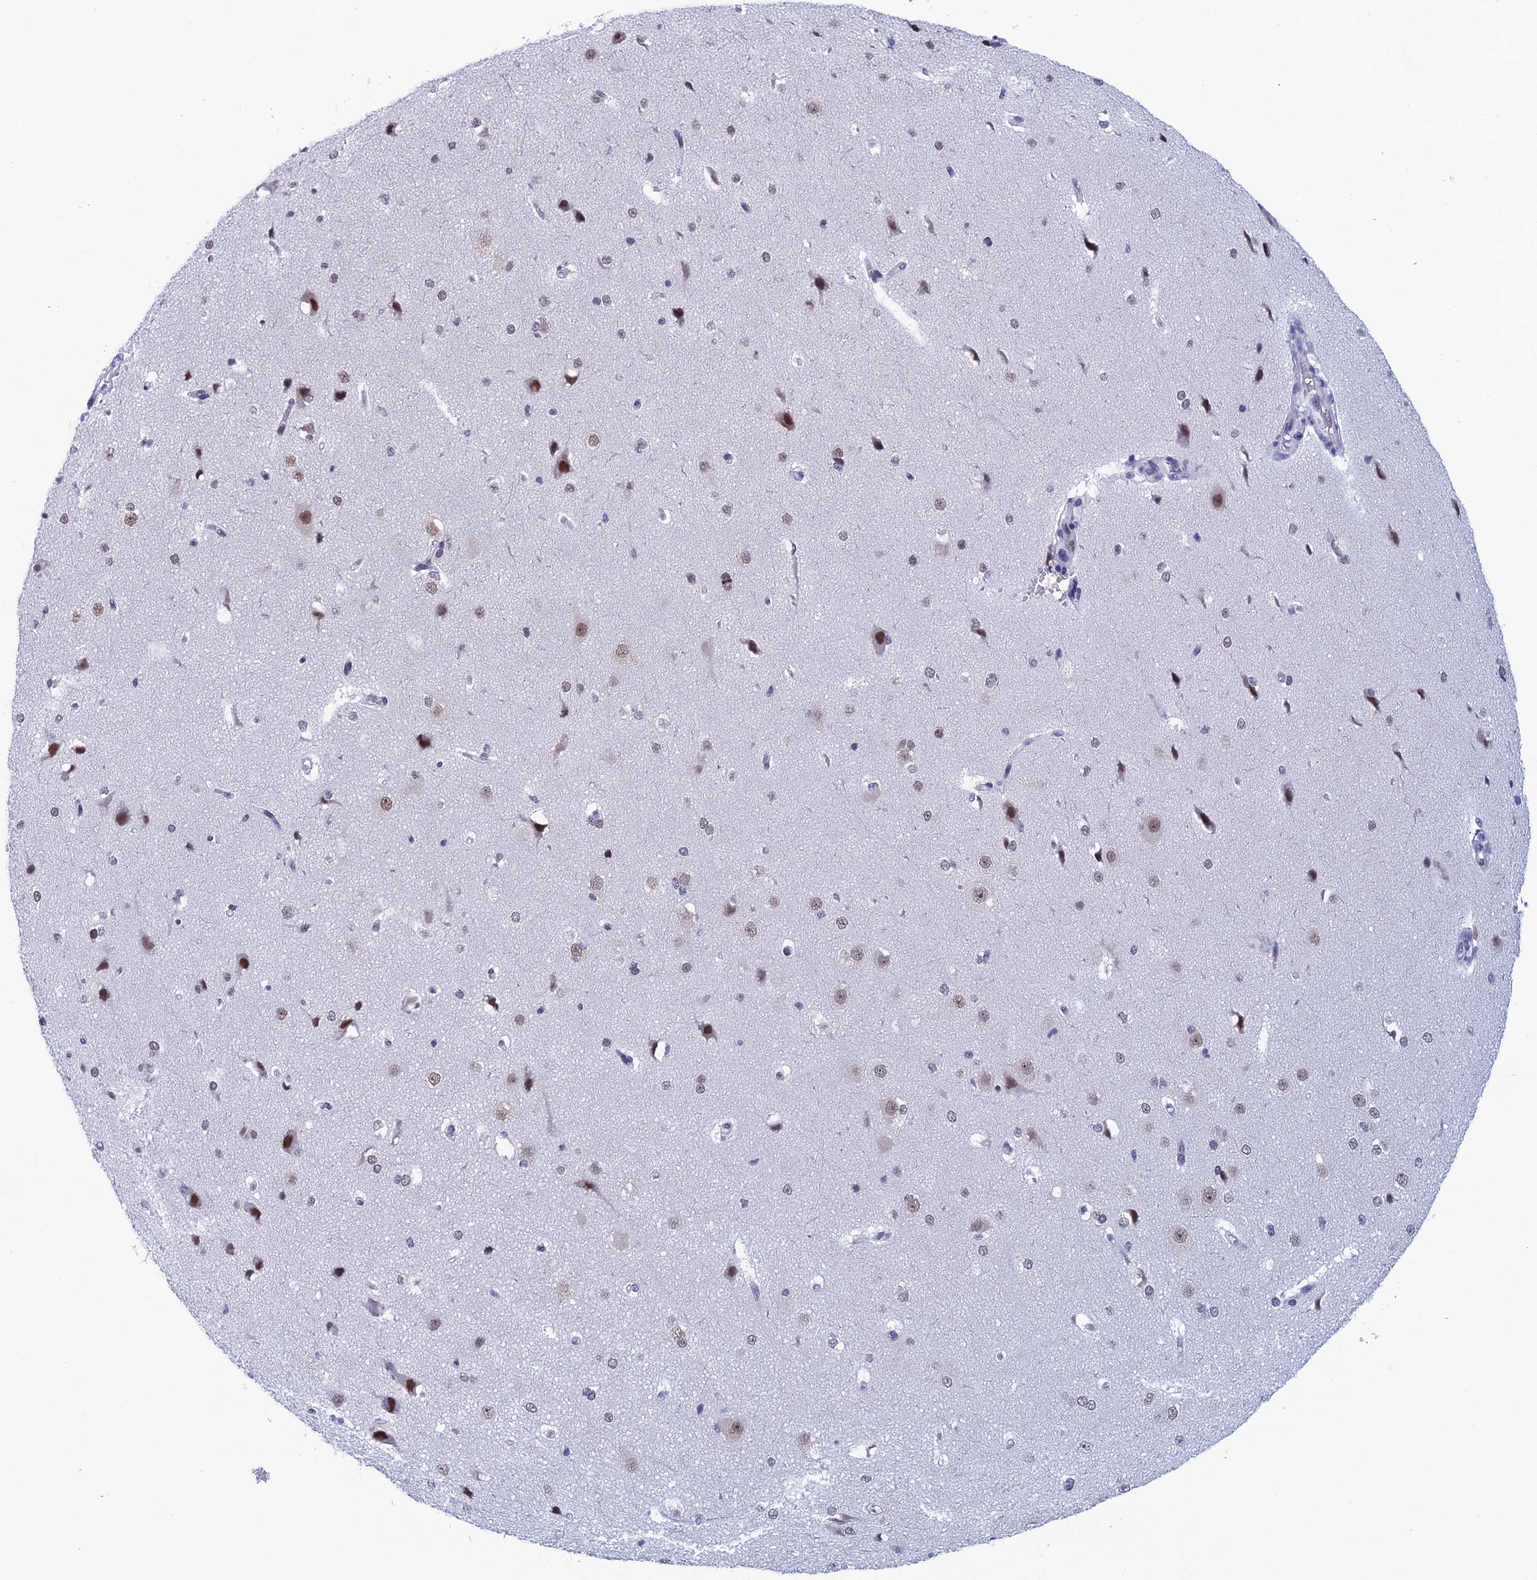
{"staining": {"intensity": "negative", "quantity": "none", "location": "none"}, "tissue": "cerebral cortex", "cell_type": "Endothelial cells", "image_type": "normal", "snomed": [{"axis": "morphology", "description": "Normal tissue, NOS"}, {"axis": "morphology", "description": "Developmental malformation"}, {"axis": "topography", "description": "Cerebral cortex"}], "caption": "The immunohistochemistry histopathology image has no significant expression in endothelial cells of cerebral cortex.", "gene": "NABP2", "patient": {"sex": "female", "age": 30}}